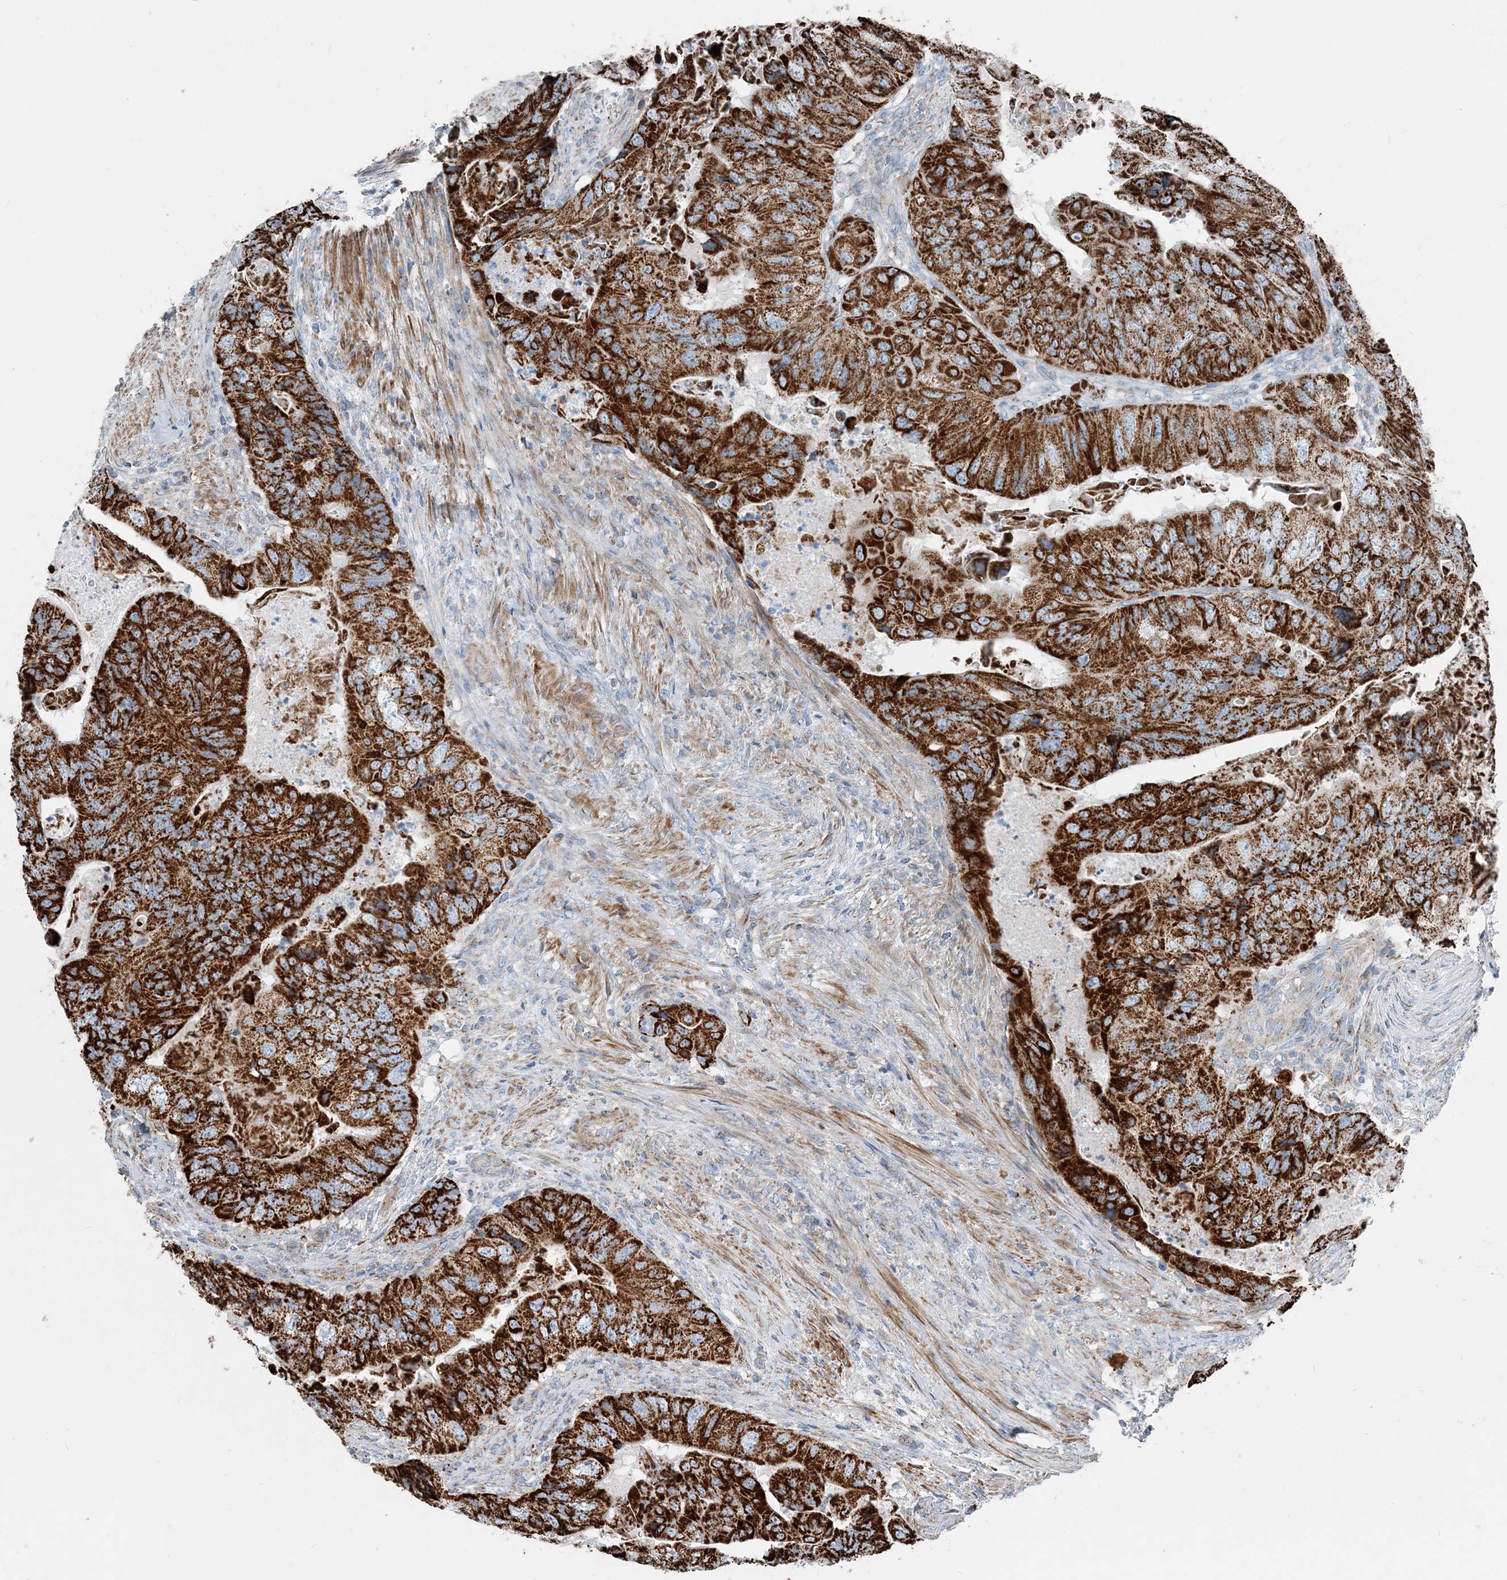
{"staining": {"intensity": "strong", "quantity": ">75%", "location": "cytoplasmic/membranous"}, "tissue": "colorectal cancer", "cell_type": "Tumor cells", "image_type": "cancer", "snomed": [{"axis": "morphology", "description": "Adenocarcinoma, NOS"}, {"axis": "topography", "description": "Rectum"}], "caption": "Immunohistochemistry (DAB (3,3'-diaminobenzidine)) staining of colorectal adenocarcinoma shows strong cytoplasmic/membranous protein staining in approximately >75% of tumor cells.", "gene": "INTU", "patient": {"sex": "male", "age": 63}}